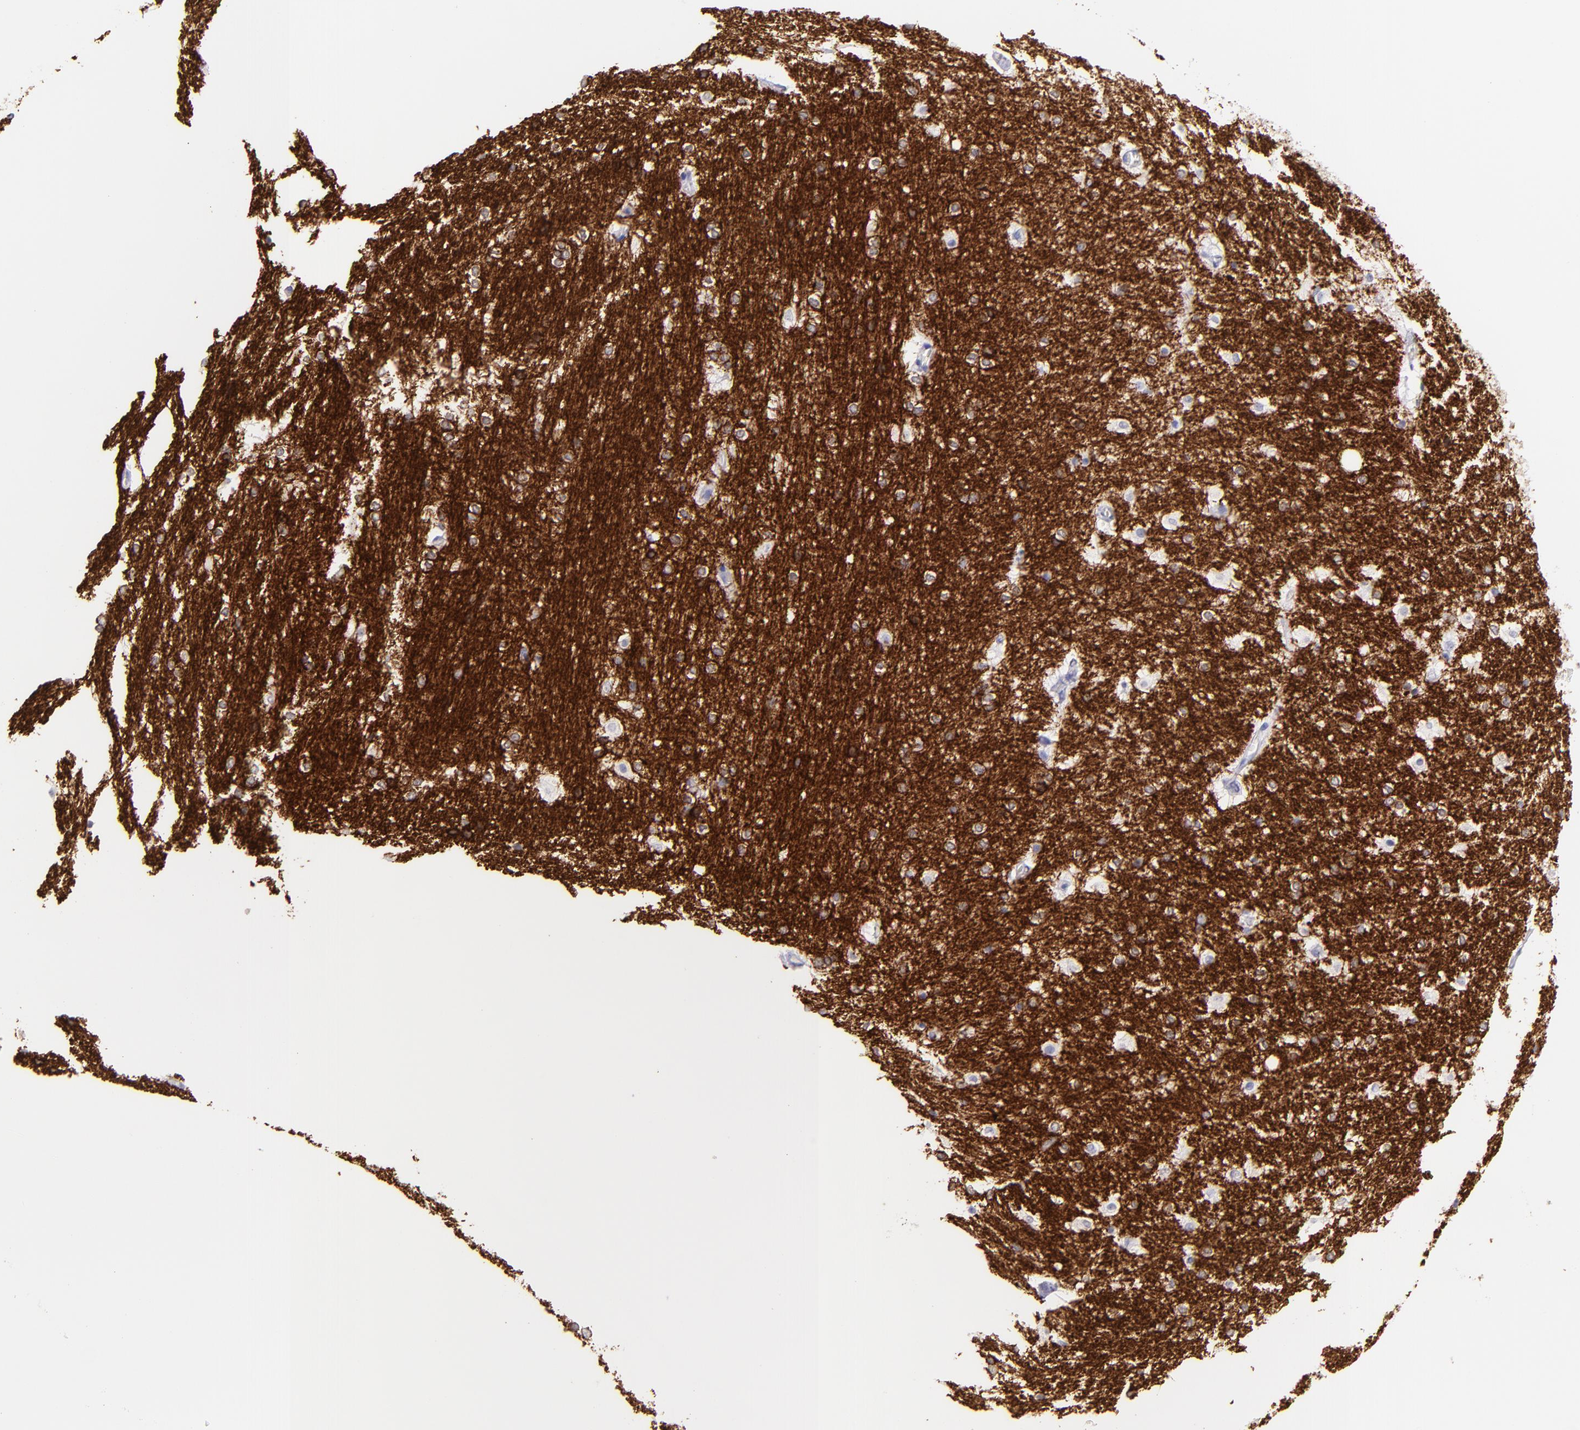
{"staining": {"intensity": "strong", "quantity": "25%-75%", "location": "cytoplasmic/membranous"}, "tissue": "hippocampus", "cell_type": "Glial cells", "image_type": "normal", "snomed": [{"axis": "morphology", "description": "Normal tissue, NOS"}, {"axis": "topography", "description": "Hippocampus"}], "caption": "This histopathology image displays immunohistochemistry (IHC) staining of unremarkable hippocampus, with high strong cytoplasmic/membranous expression in about 25%-75% of glial cells.", "gene": "CNP", "patient": {"sex": "female", "age": 19}}